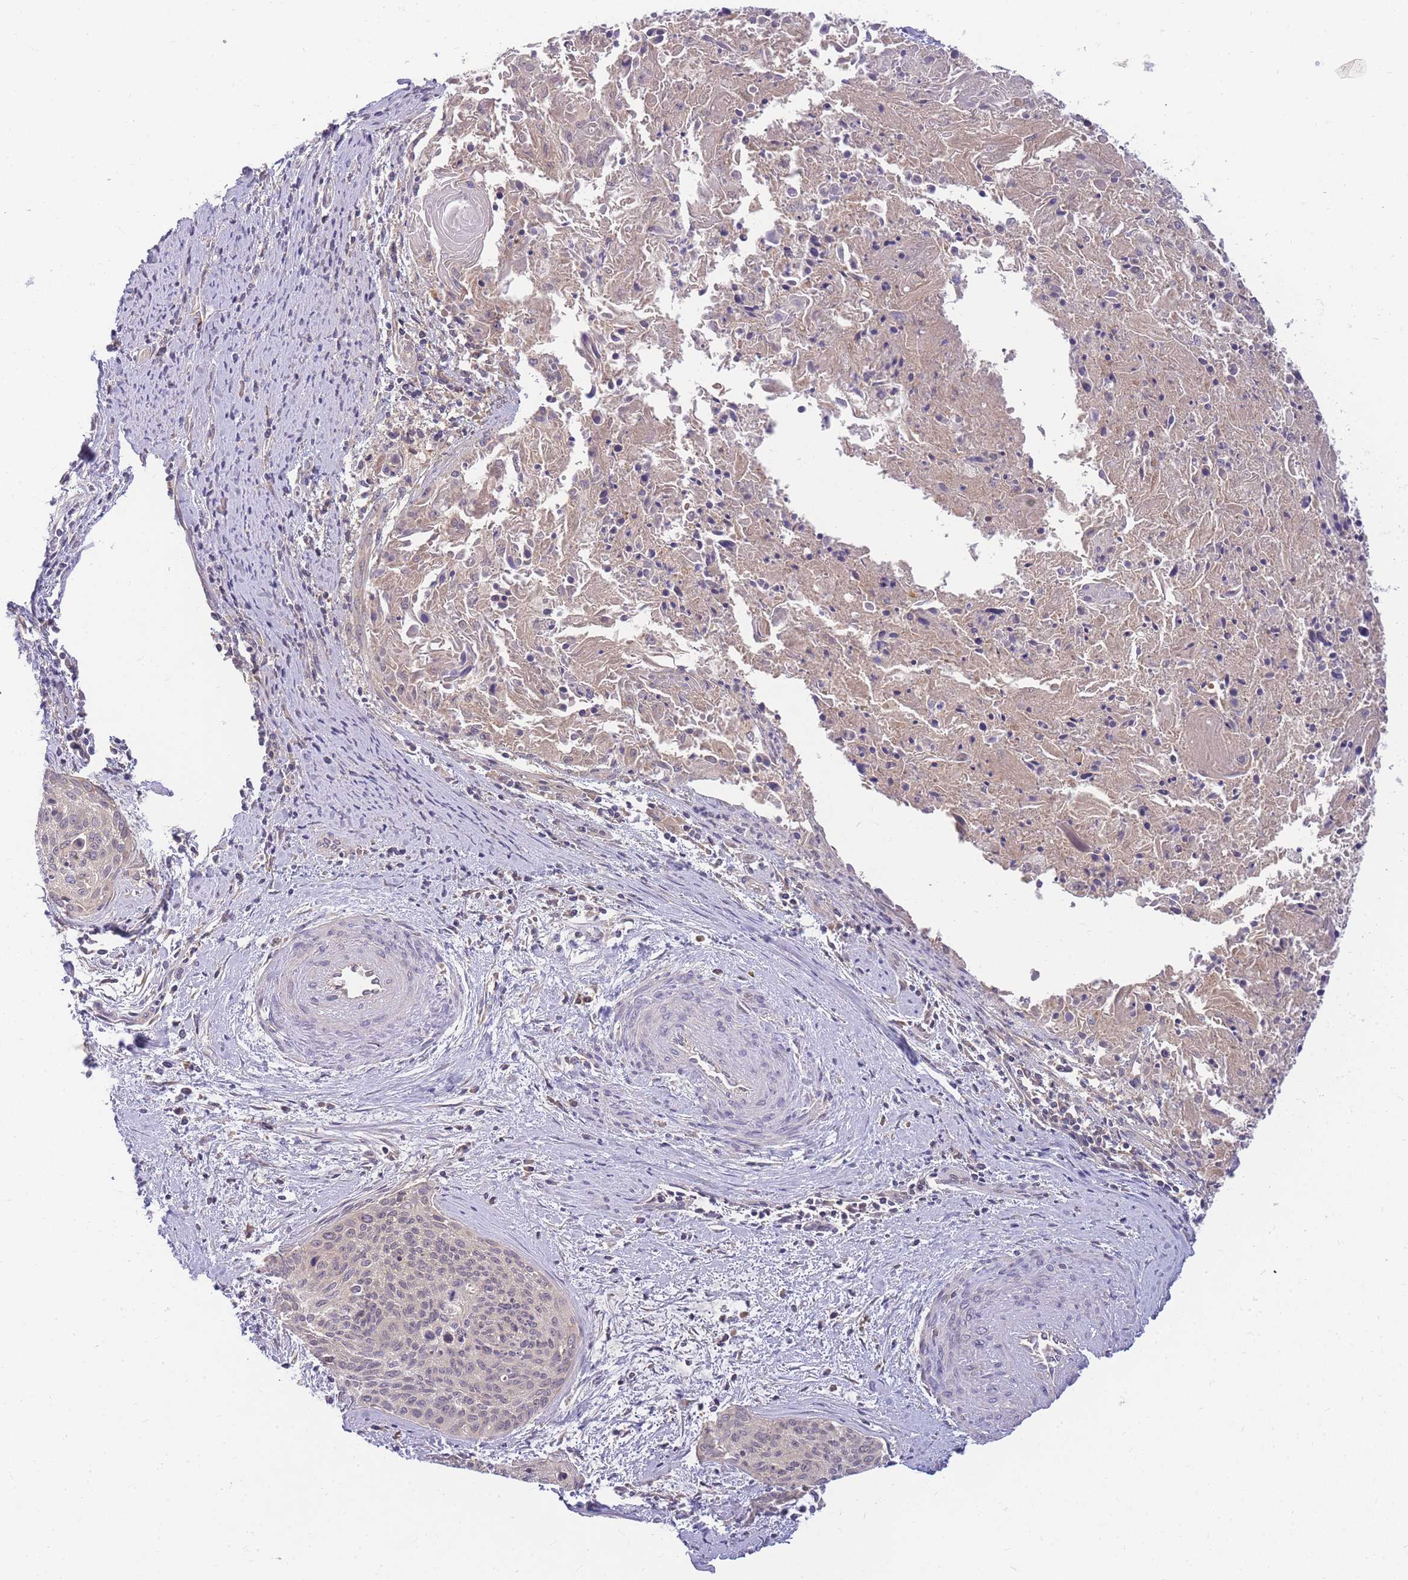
{"staining": {"intensity": "negative", "quantity": "none", "location": "none"}, "tissue": "cervical cancer", "cell_type": "Tumor cells", "image_type": "cancer", "snomed": [{"axis": "morphology", "description": "Squamous cell carcinoma, NOS"}, {"axis": "topography", "description": "Cervix"}], "caption": "The micrograph shows no staining of tumor cells in cervical cancer.", "gene": "ZNF577", "patient": {"sex": "female", "age": 55}}